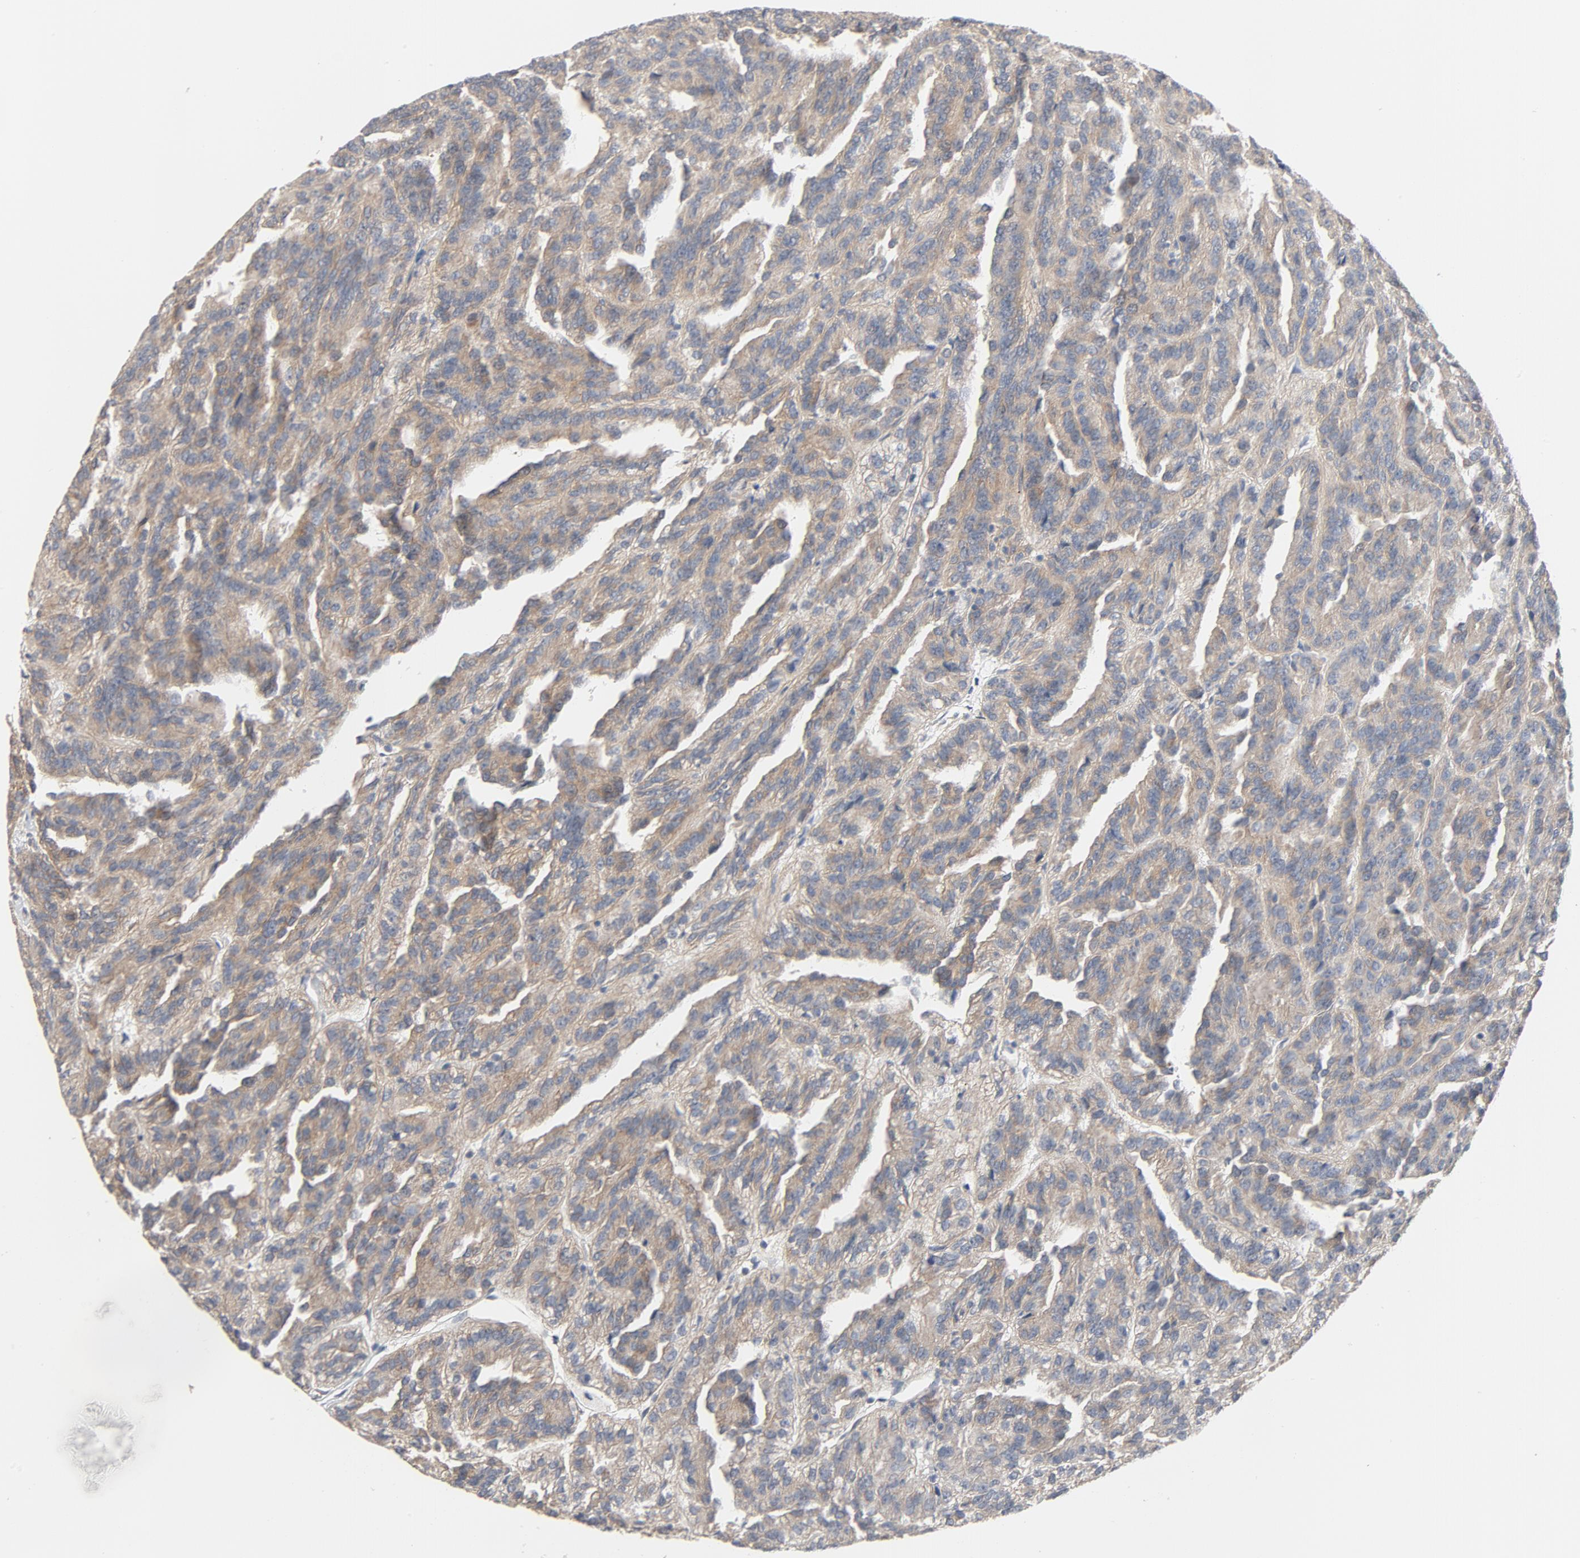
{"staining": {"intensity": "moderate", "quantity": ">75%", "location": "cytoplasmic/membranous"}, "tissue": "renal cancer", "cell_type": "Tumor cells", "image_type": "cancer", "snomed": [{"axis": "morphology", "description": "Adenocarcinoma, NOS"}, {"axis": "topography", "description": "Kidney"}], "caption": "The immunohistochemical stain shows moderate cytoplasmic/membranous expression in tumor cells of renal adenocarcinoma tissue.", "gene": "TRIOBP", "patient": {"sex": "male", "age": 46}}